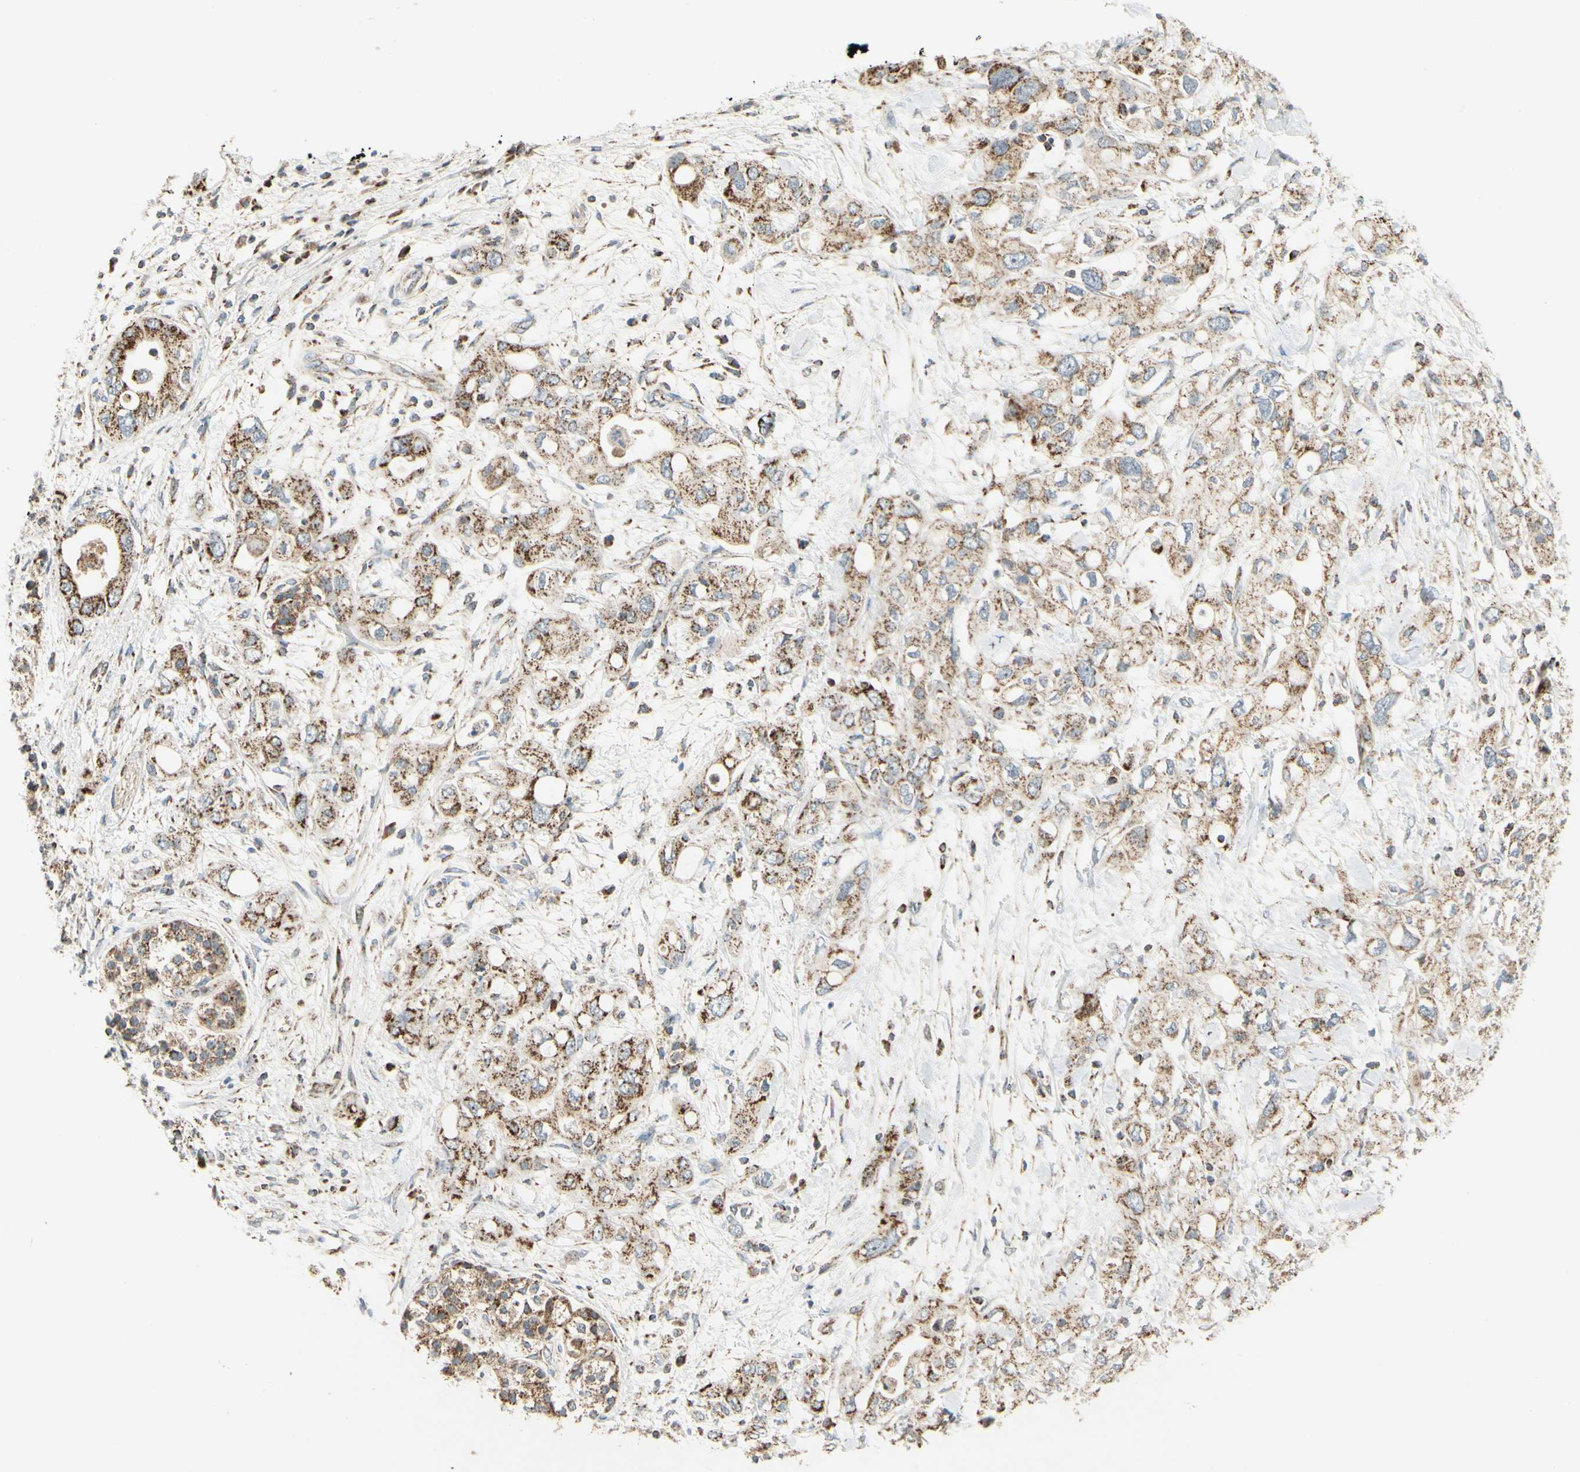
{"staining": {"intensity": "moderate", "quantity": ">75%", "location": "cytoplasmic/membranous"}, "tissue": "pancreatic cancer", "cell_type": "Tumor cells", "image_type": "cancer", "snomed": [{"axis": "morphology", "description": "Adenocarcinoma, NOS"}, {"axis": "topography", "description": "Pancreas"}], "caption": "Pancreatic cancer (adenocarcinoma) tissue displays moderate cytoplasmic/membranous expression in approximately >75% of tumor cells", "gene": "ANKS6", "patient": {"sex": "female", "age": 56}}